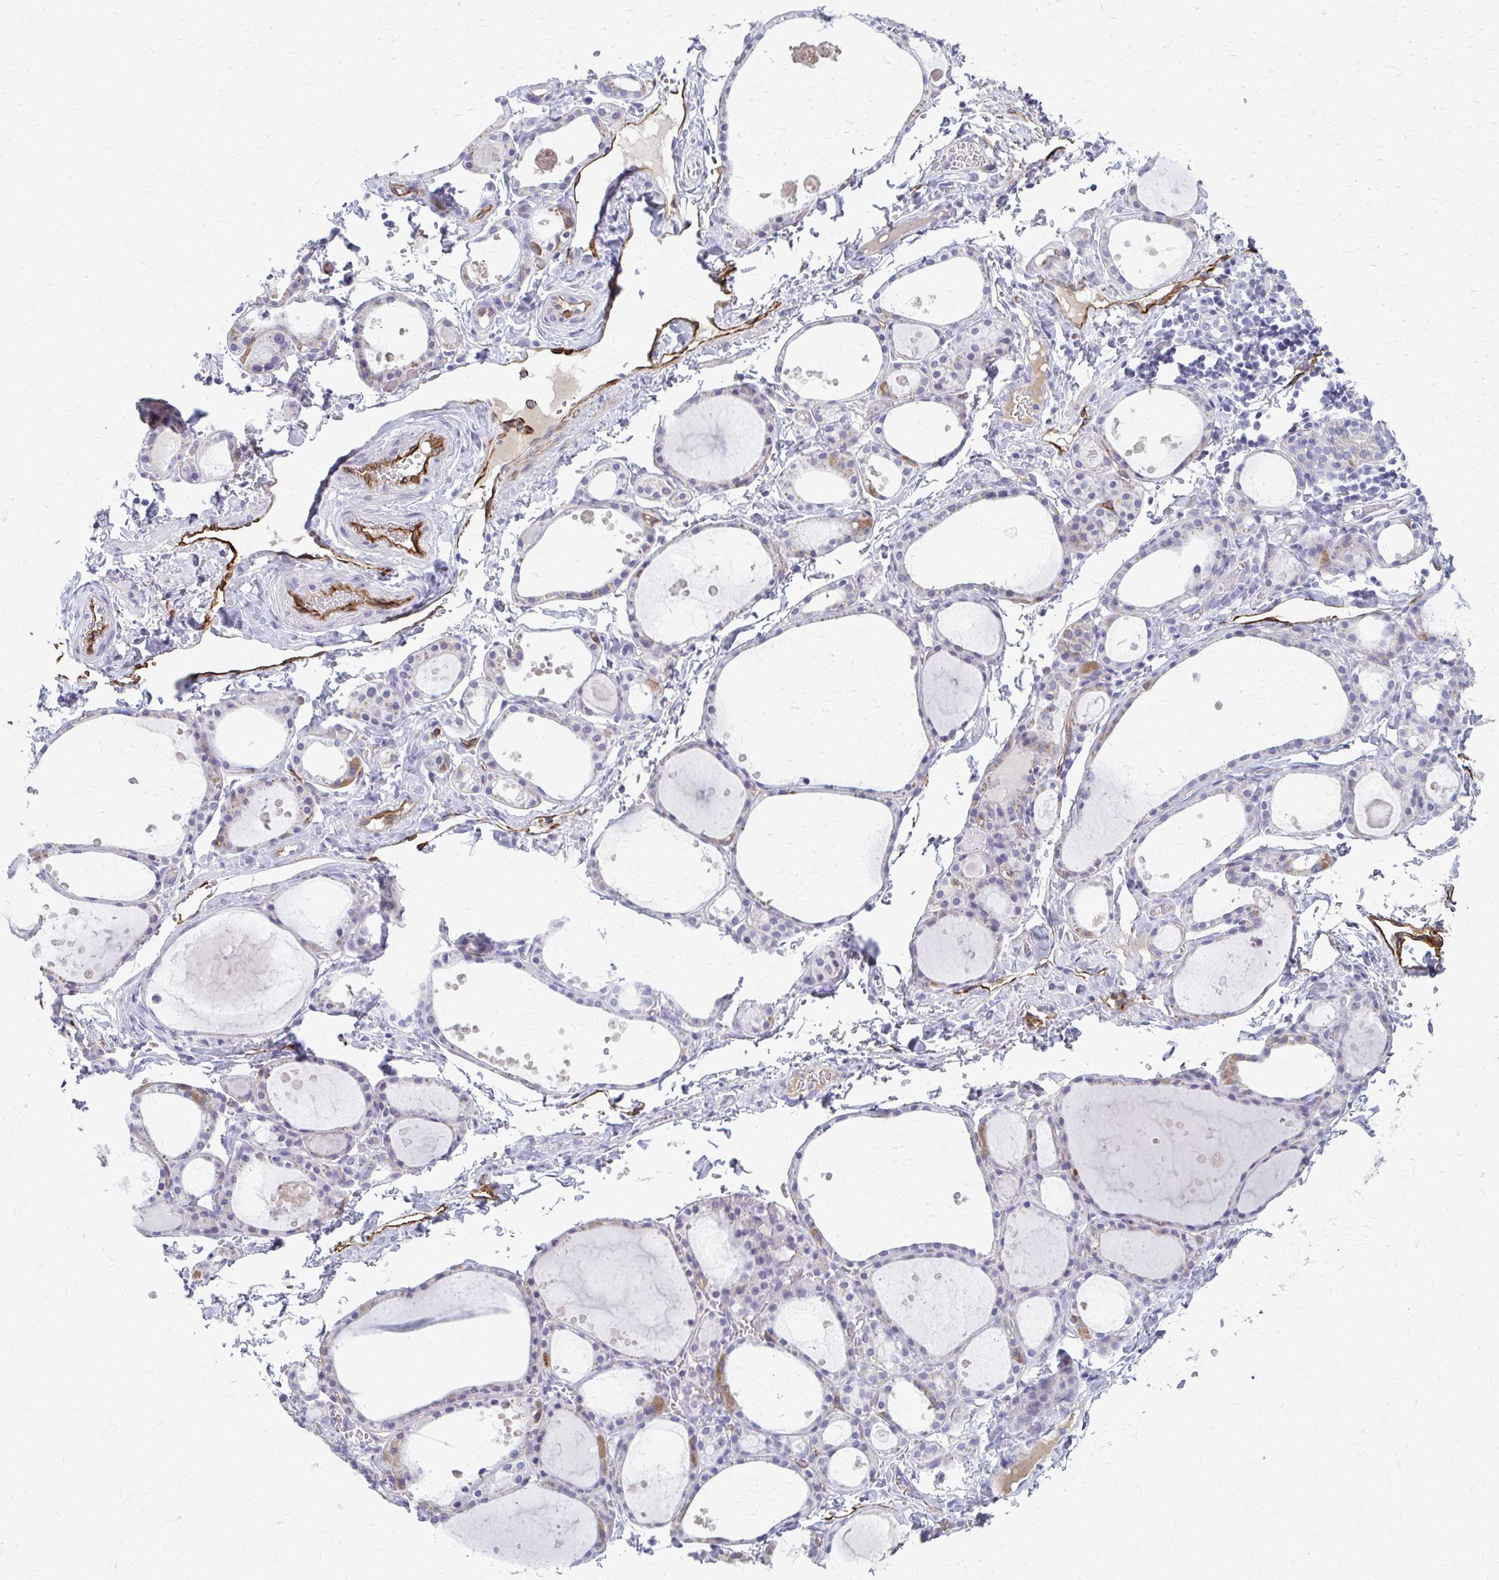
{"staining": {"intensity": "negative", "quantity": "none", "location": "none"}, "tissue": "thyroid gland", "cell_type": "Glandular cells", "image_type": "normal", "snomed": [{"axis": "morphology", "description": "Normal tissue, NOS"}, {"axis": "topography", "description": "Thyroid gland"}], "caption": "IHC photomicrograph of benign human thyroid gland stained for a protein (brown), which displays no expression in glandular cells.", "gene": "ADIPOQ", "patient": {"sex": "male", "age": 68}}